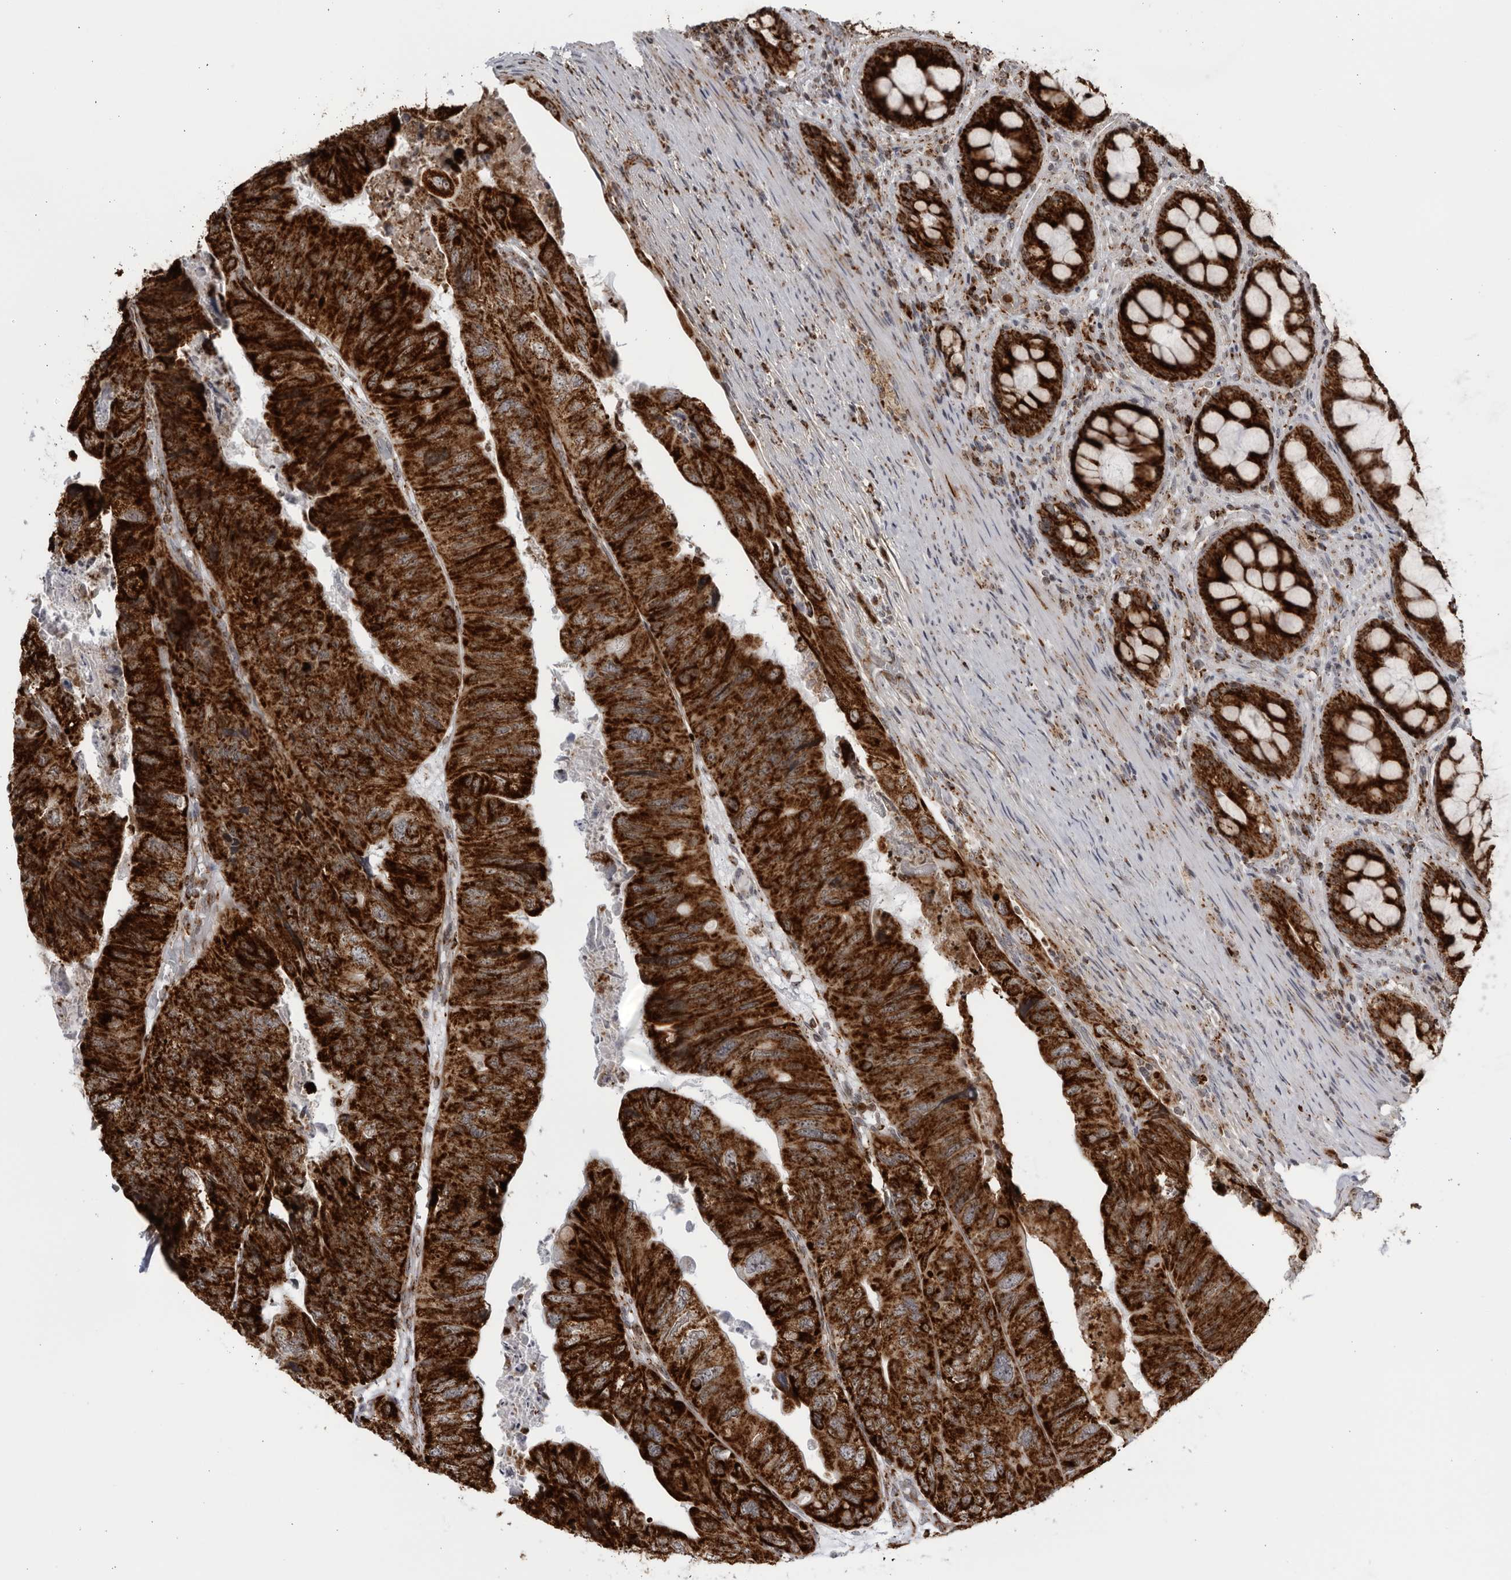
{"staining": {"intensity": "strong", "quantity": ">75%", "location": "cytoplasmic/membranous"}, "tissue": "colorectal cancer", "cell_type": "Tumor cells", "image_type": "cancer", "snomed": [{"axis": "morphology", "description": "Adenocarcinoma, NOS"}, {"axis": "topography", "description": "Rectum"}], "caption": "Immunohistochemistry (IHC) histopathology image of human colorectal cancer (adenocarcinoma) stained for a protein (brown), which displays high levels of strong cytoplasmic/membranous staining in approximately >75% of tumor cells.", "gene": "RBM34", "patient": {"sex": "male", "age": 63}}